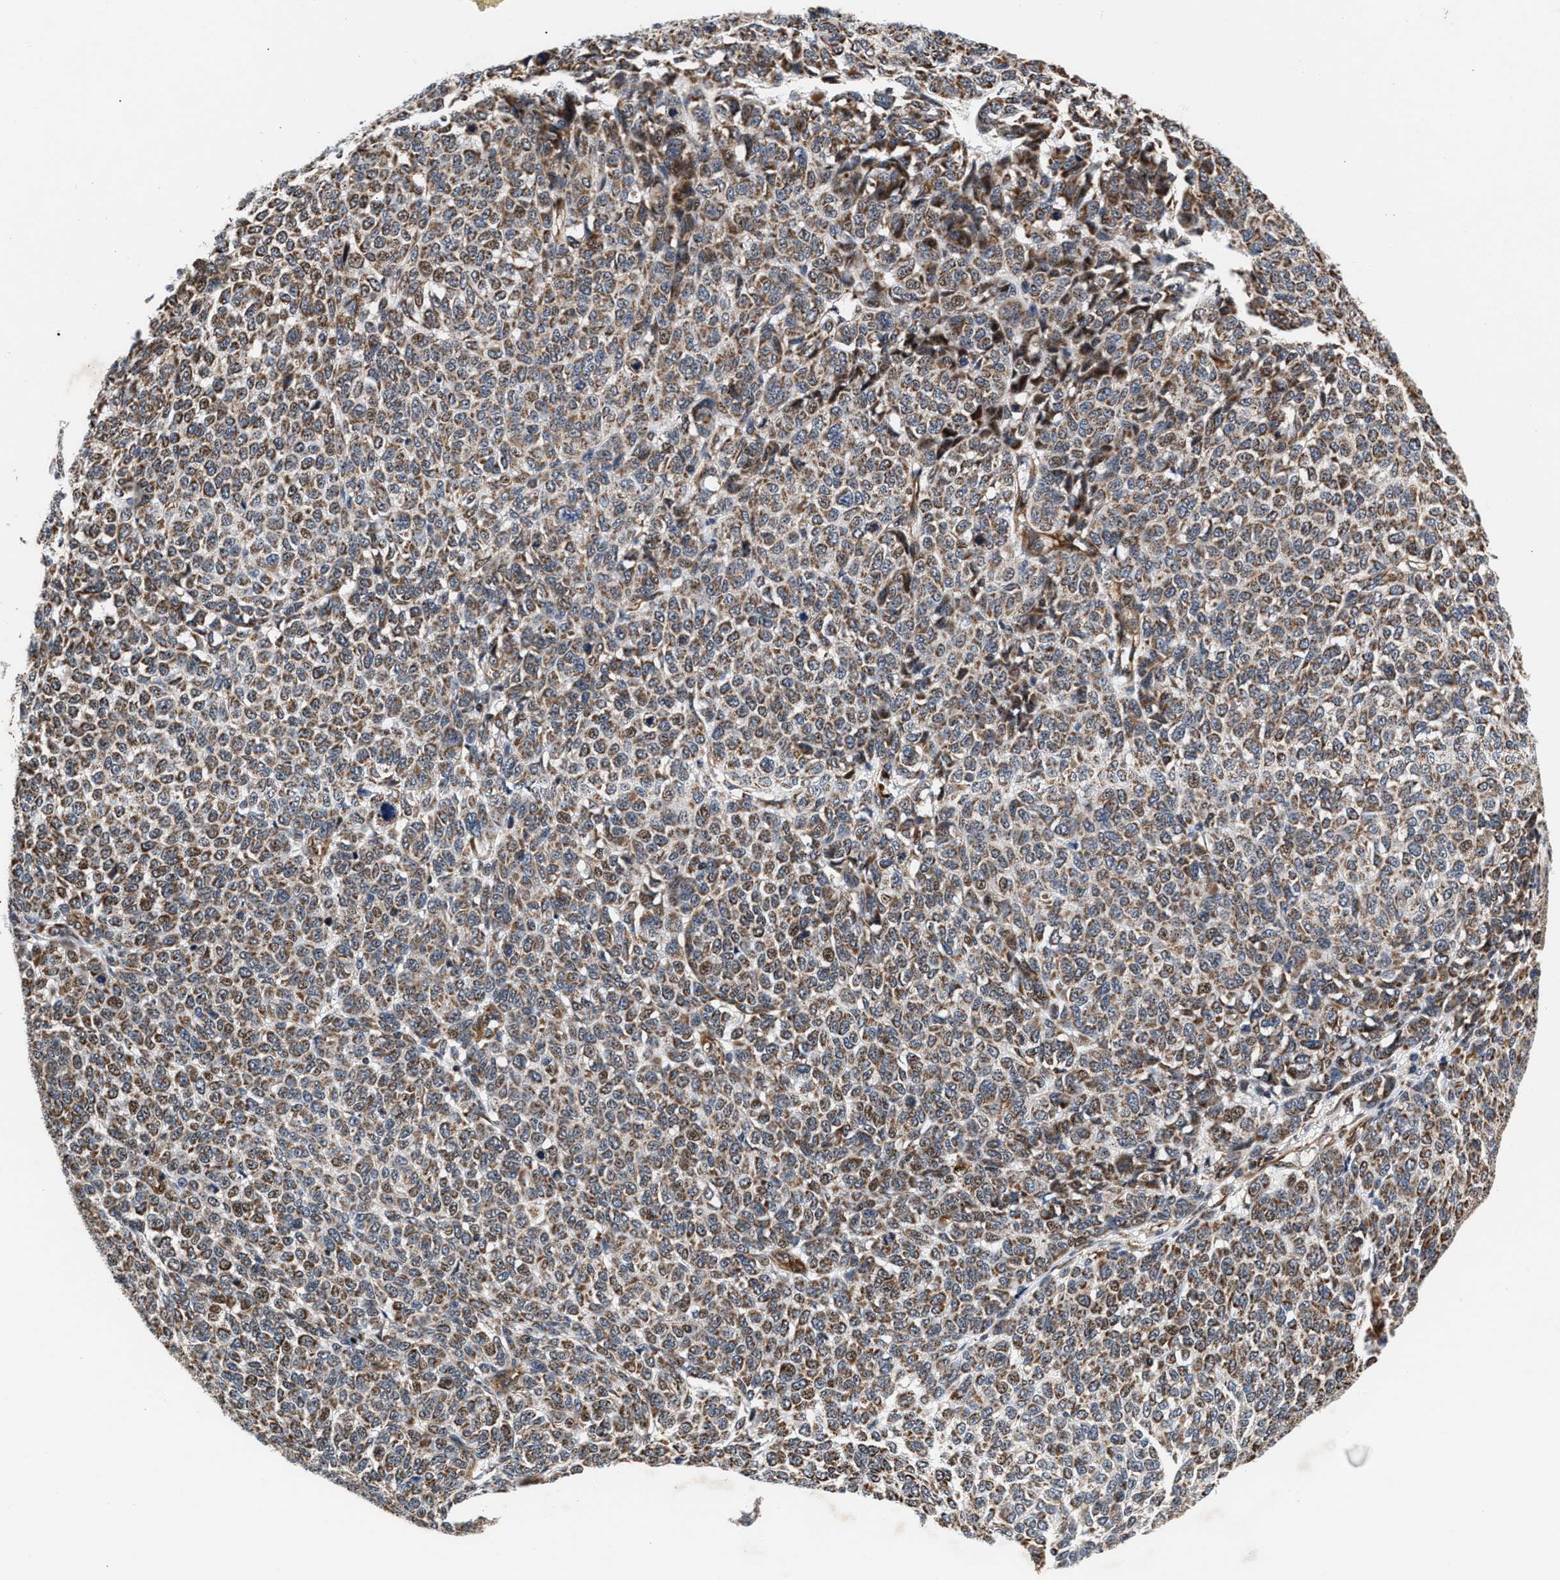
{"staining": {"intensity": "moderate", "quantity": "25%-75%", "location": "cytoplasmic/membranous"}, "tissue": "melanoma", "cell_type": "Tumor cells", "image_type": "cancer", "snomed": [{"axis": "morphology", "description": "Malignant melanoma, NOS"}, {"axis": "topography", "description": "Skin"}], "caption": "Protein analysis of melanoma tissue exhibits moderate cytoplasmic/membranous expression in about 25%-75% of tumor cells.", "gene": "SGK1", "patient": {"sex": "male", "age": 59}}